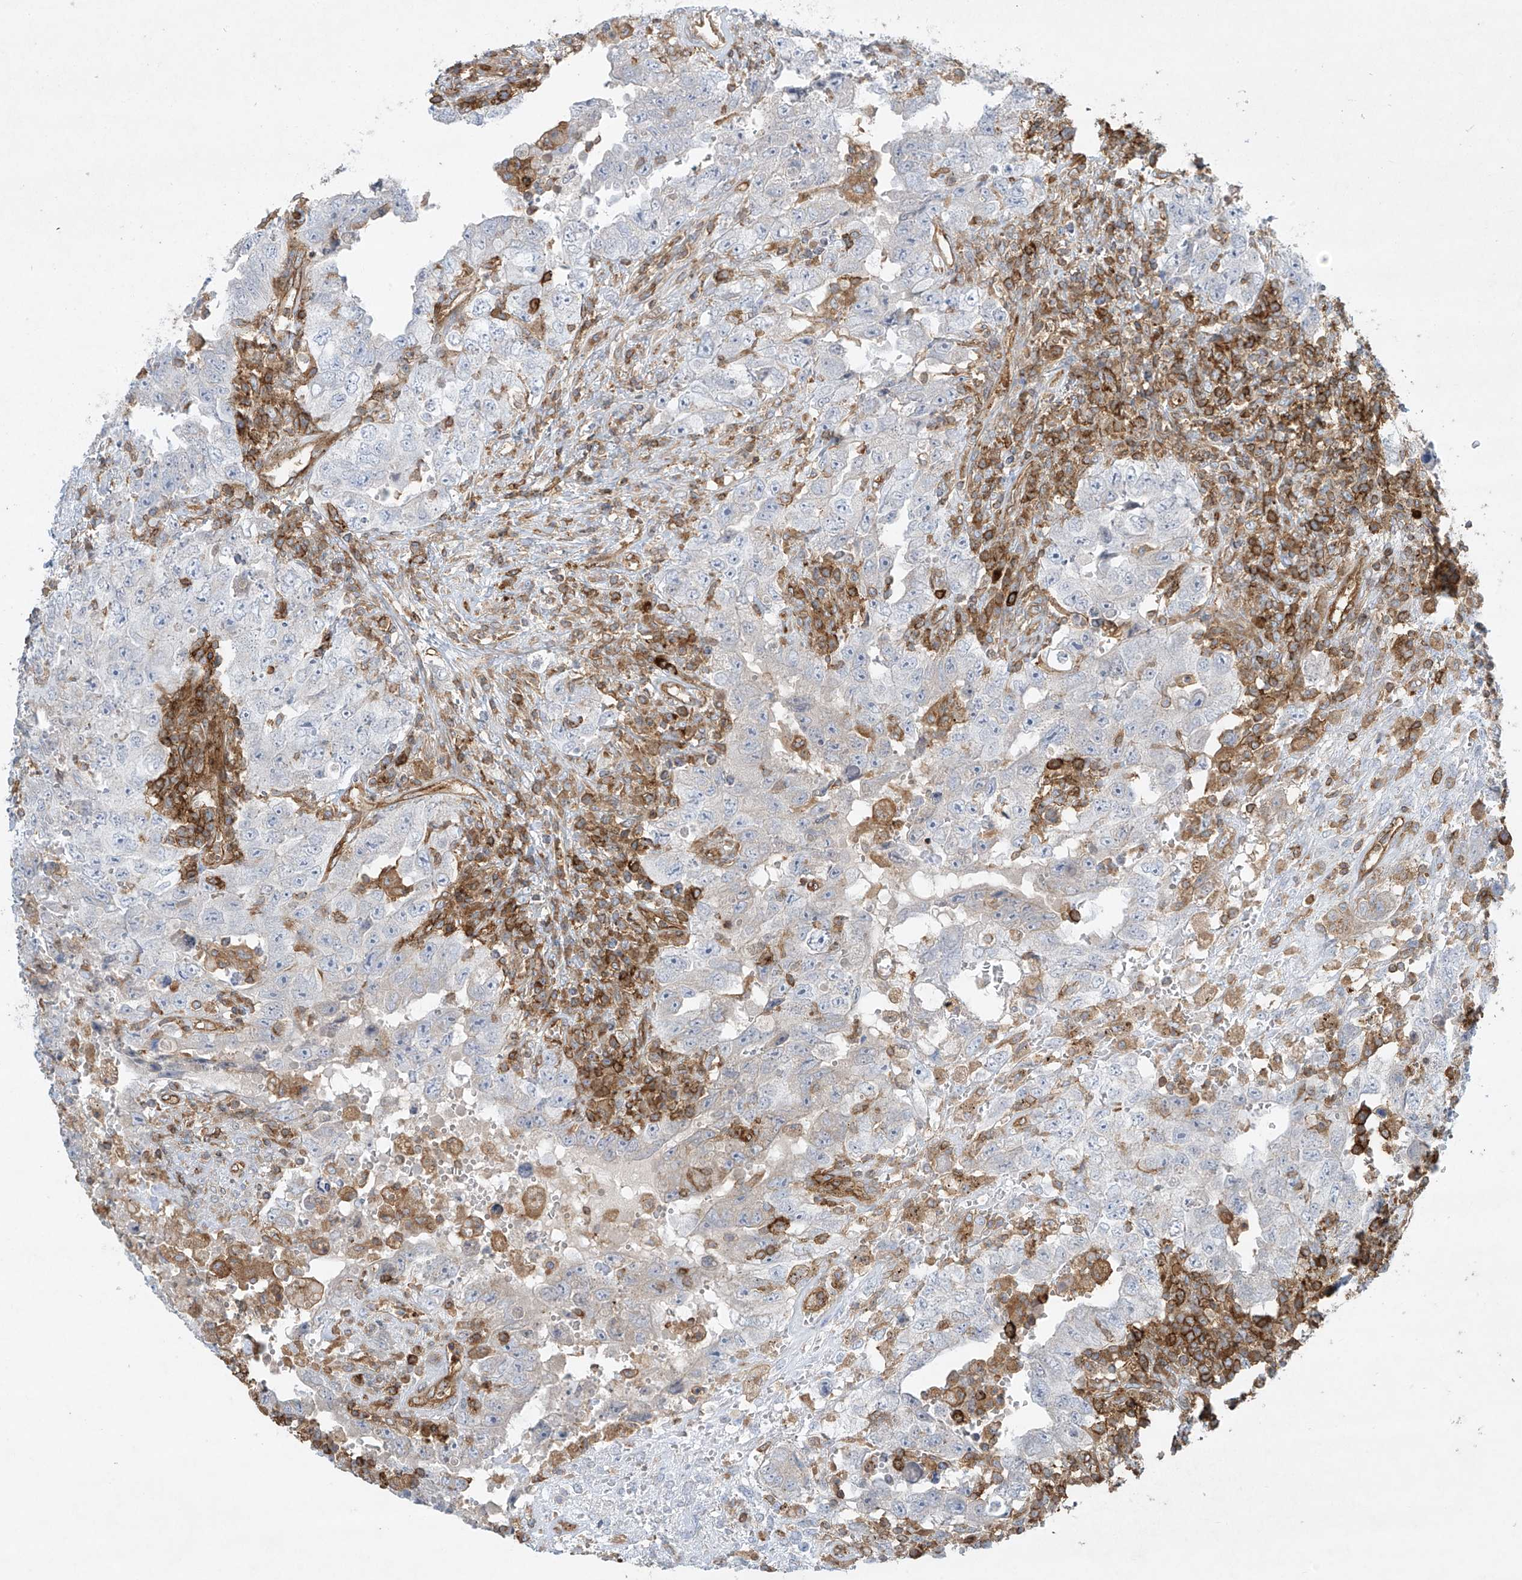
{"staining": {"intensity": "negative", "quantity": "none", "location": "none"}, "tissue": "testis cancer", "cell_type": "Tumor cells", "image_type": "cancer", "snomed": [{"axis": "morphology", "description": "Carcinoma, Embryonal, NOS"}, {"axis": "topography", "description": "Testis"}], "caption": "Tumor cells are negative for protein expression in human testis cancer (embryonal carcinoma).", "gene": "HLA-E", "patient": {"sex": "male", "age": 26}}